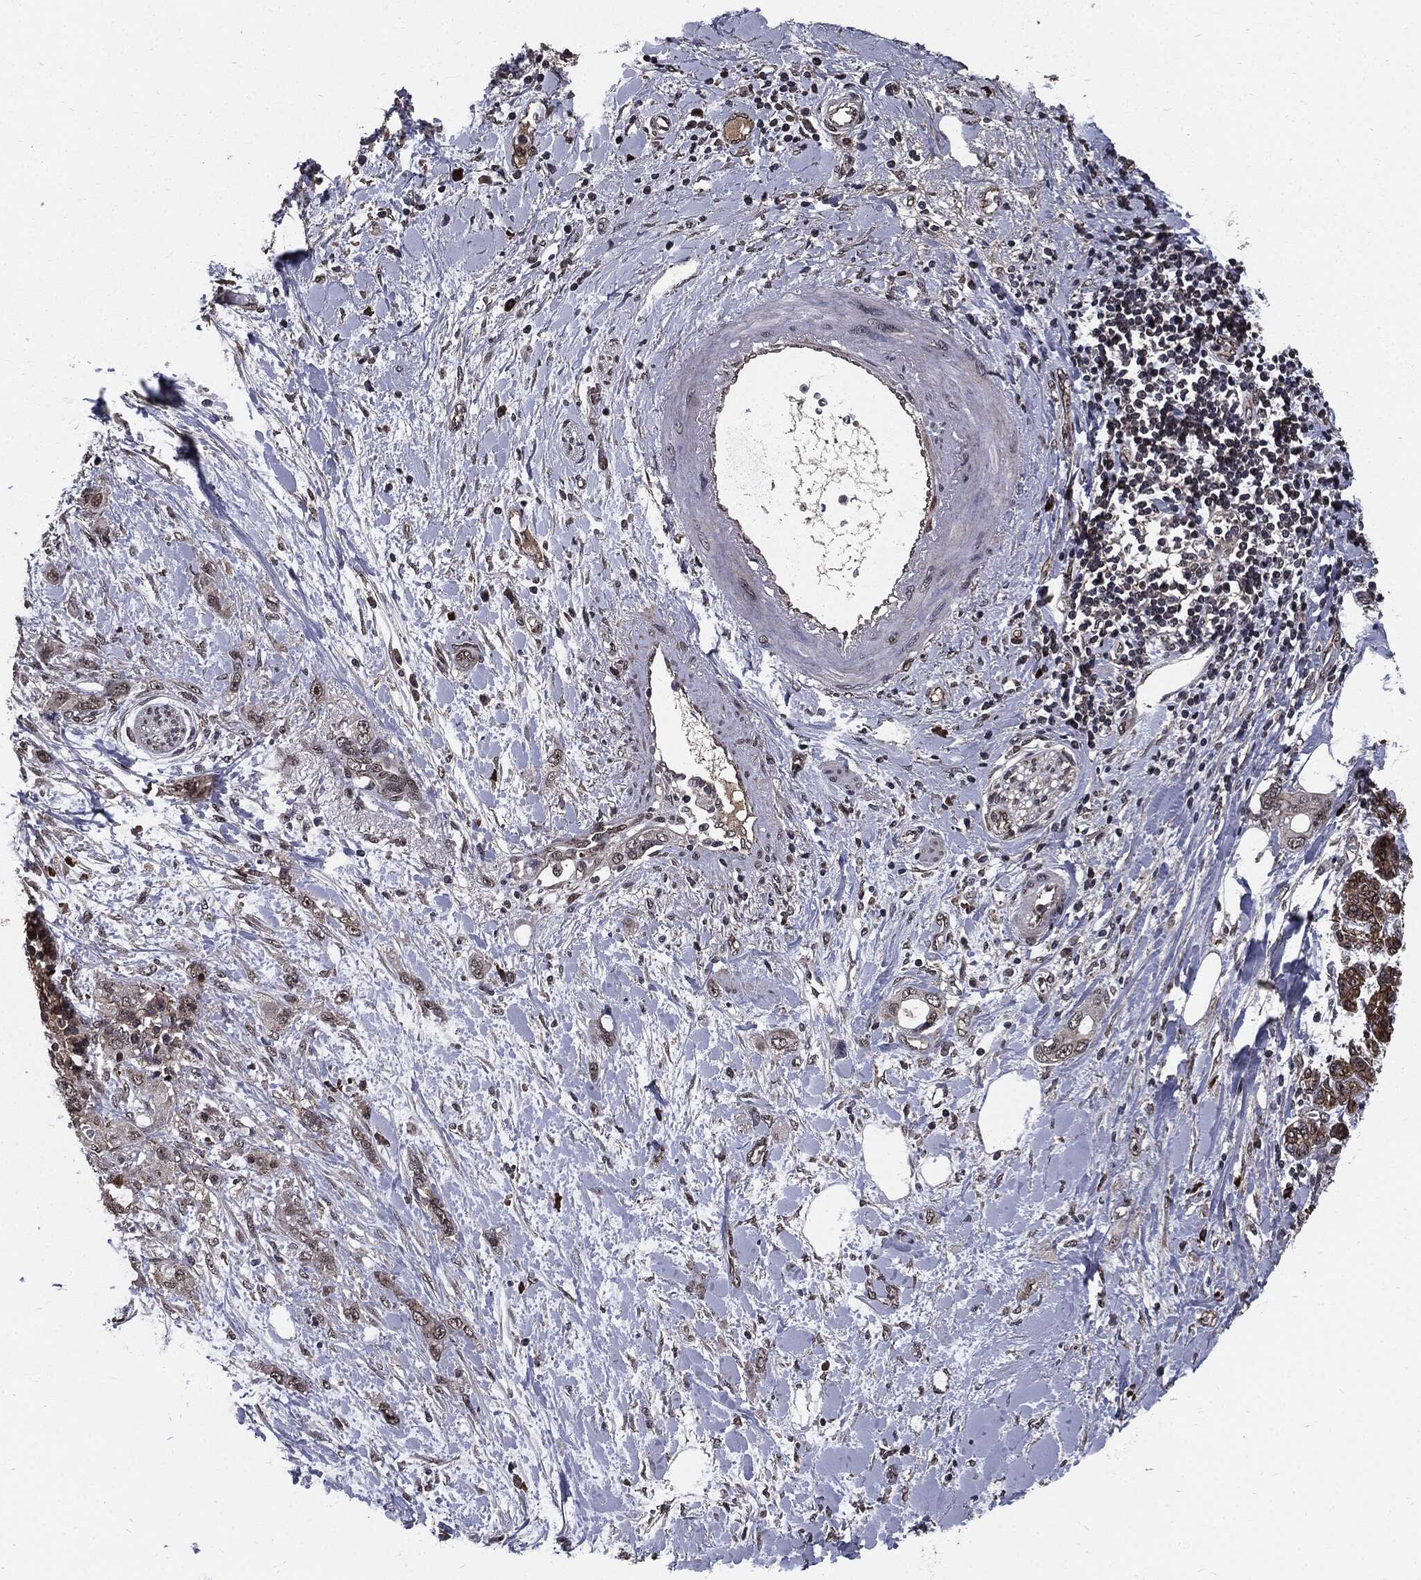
{"staining": {"intensity": "negative", "quantity": "none", "location": "none"}, "tissue": "pancreatic cancer", "cell_type": "Tumor cells", "image_type": "cancer", "snomed": [{"axis": "morphology", "description": "Adenocarcinoma, NOS"}, {"axis": "topography", "description": "Pancreas"}], "caption": "Pancreatic cancer (adenocarcinoma) was stained to show a protein in brown. There is no significant staining in tumor cells.", "gene": "PTPA", "patient": {"sex": "female", "age": 56}}